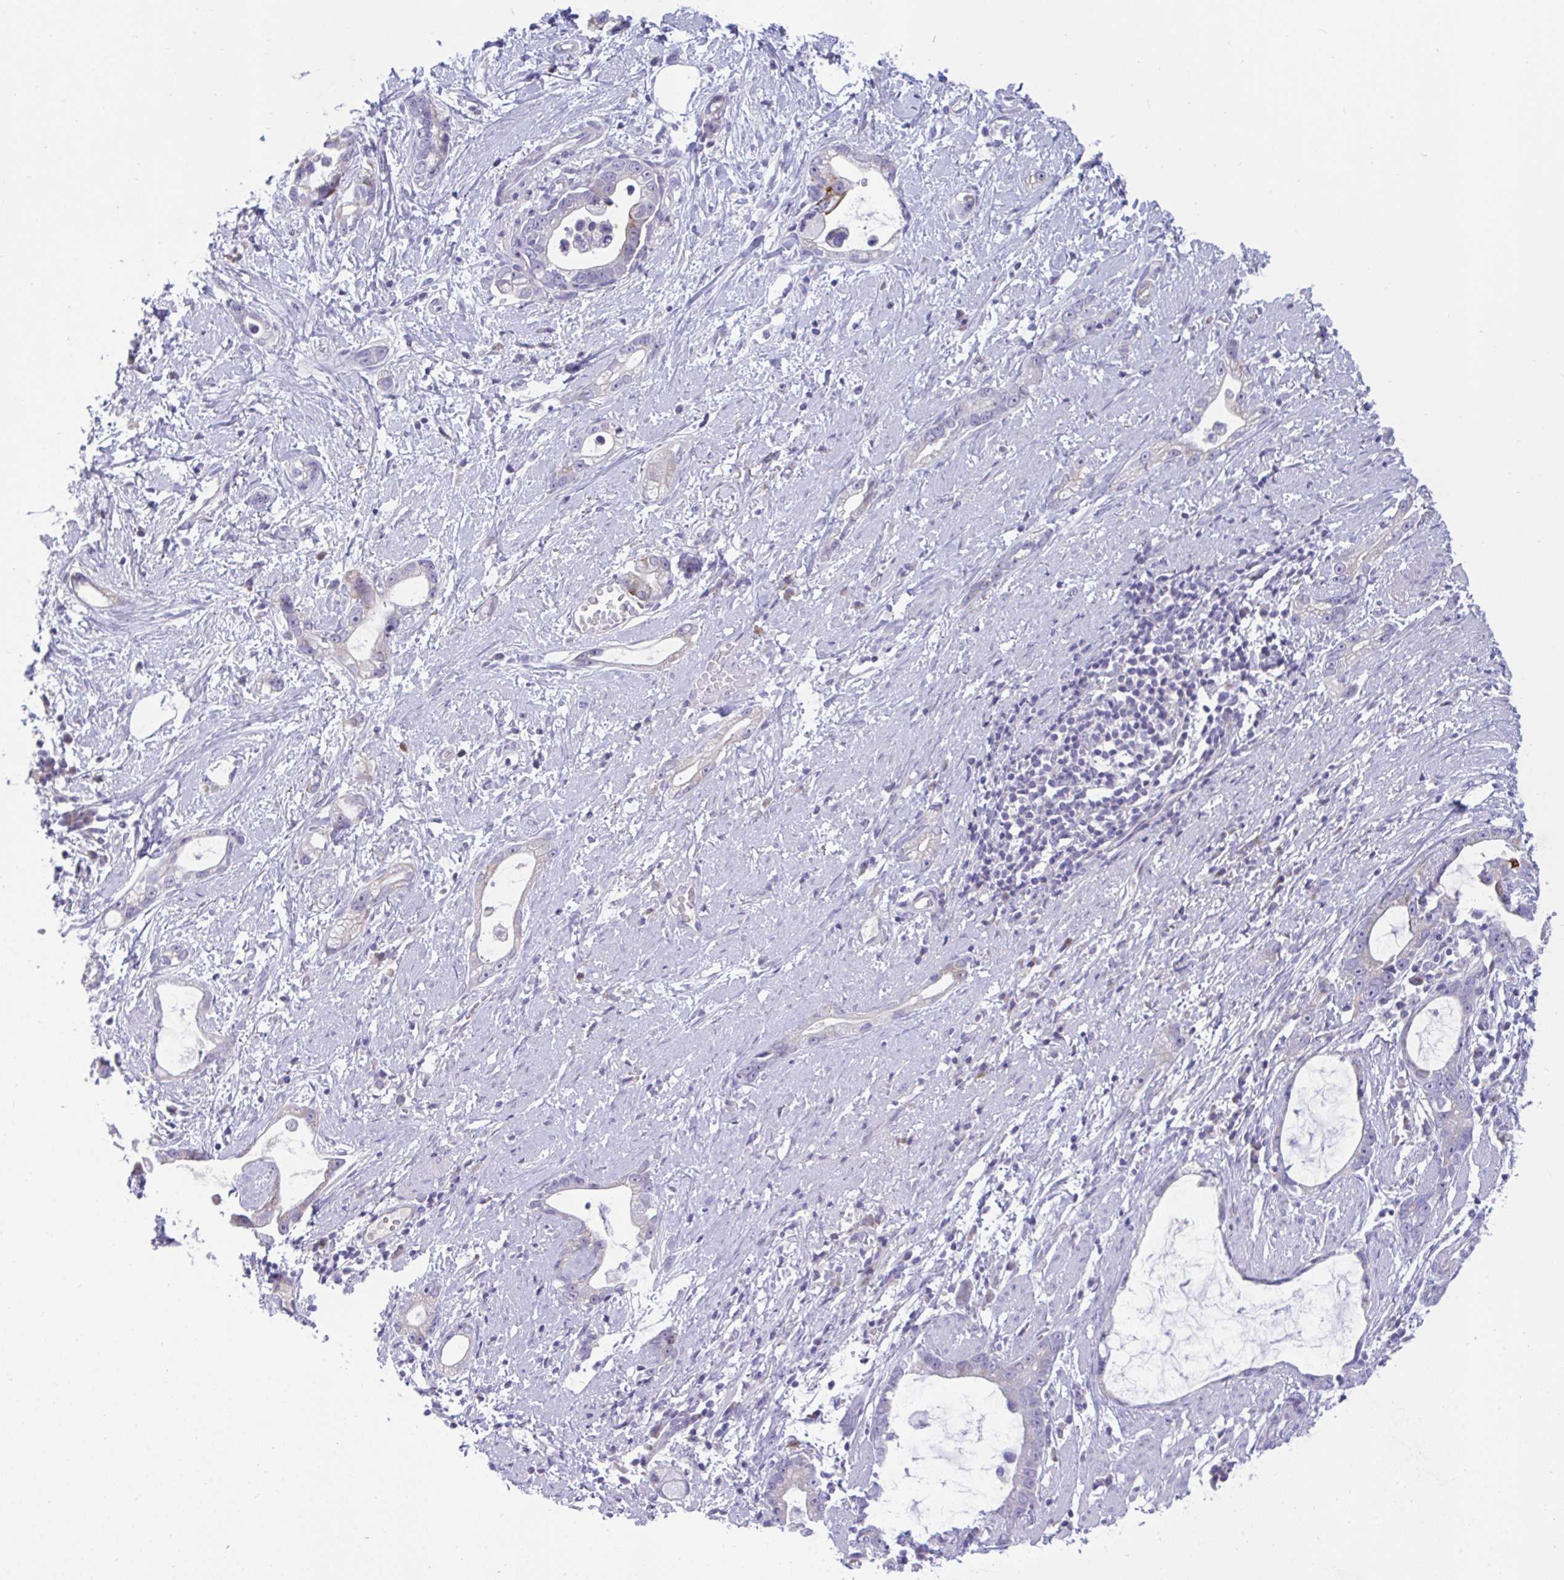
{"staining": {"intensity": "moderate", "quantity": "<25%", "location": "cytoplasmic/membranous"}, "tissue": "stomach cancer", "cell_type": "Tumor cells", "image_type": "cancer", "snomed": [{"axis": "morphology", "description": "Adenocarcinoma, NOS"}, {"axis": "topography", "description": "Stomach"}], "caption": "Protein analysis of stomach adenocarcinoma tissue reveals moderate cytoplasmic/membranous staining in approximately <25% of tumor cells.", "gene": "EPOP", "patient": {"sex": "male", "age": 55}}